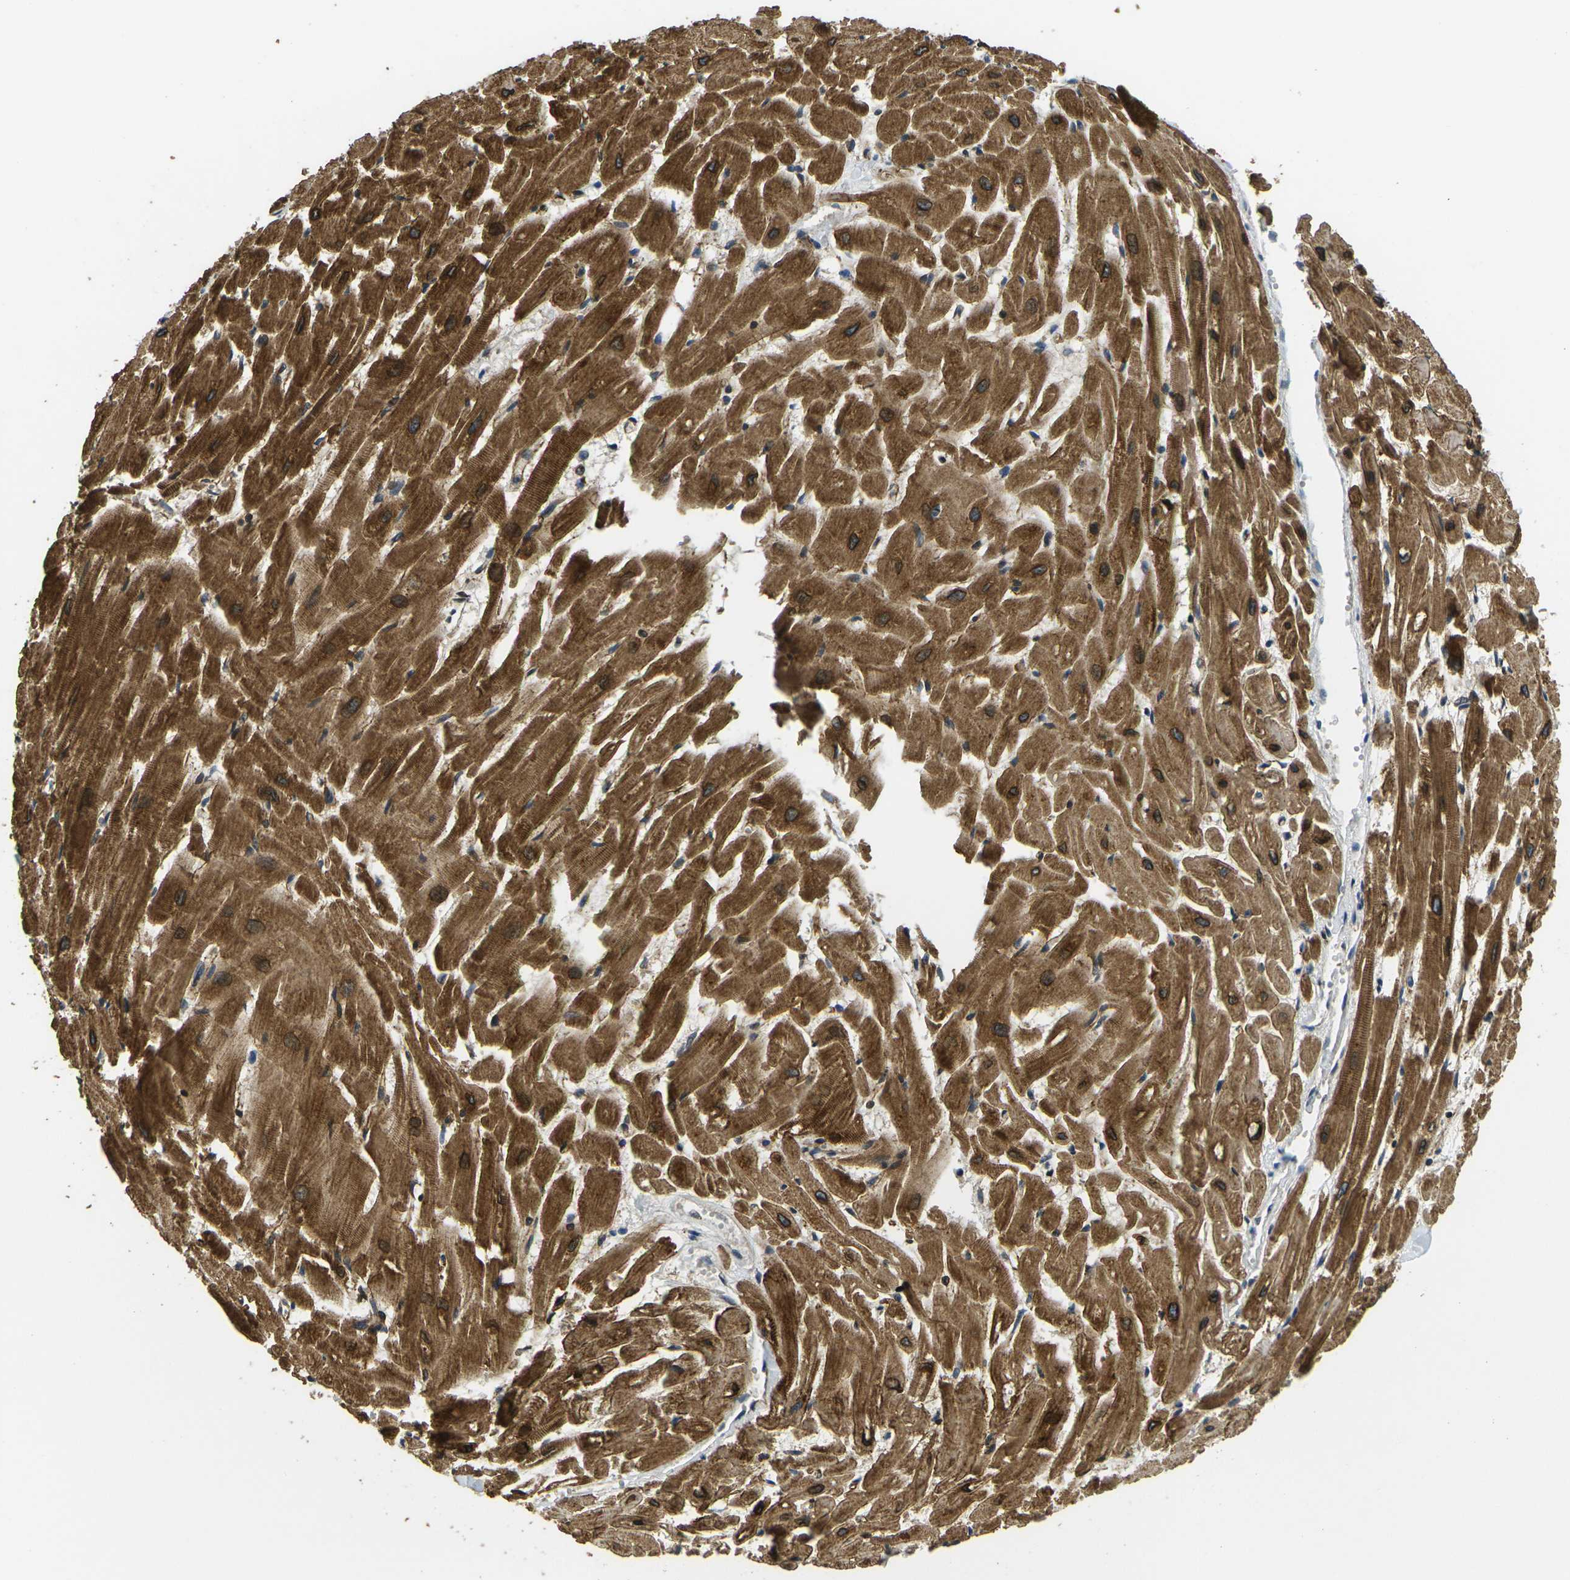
{"staining": {"intensity": "strong", "quantity": ">75%", "location": "cytoplasmic/membranous"}, "tissue": "heart muscle", "cell_type": "Cardiomyocytes", "image_type": "normal", "snomed": [{"axis": "morphology", "description": "Normal tissue, NOS"}, {"axis": "topography", "description": "Heart"}], "caption": "A high-resolution micrograph shows immunohistochemistry (IHC) staining of unremarkable heart muscle, which demonstrates strong cytoplasmic/membranous staining in about >75% of cardiomyocytes.", "gene": "FUT11", "patient": {"sex": "female", "age": 19}}